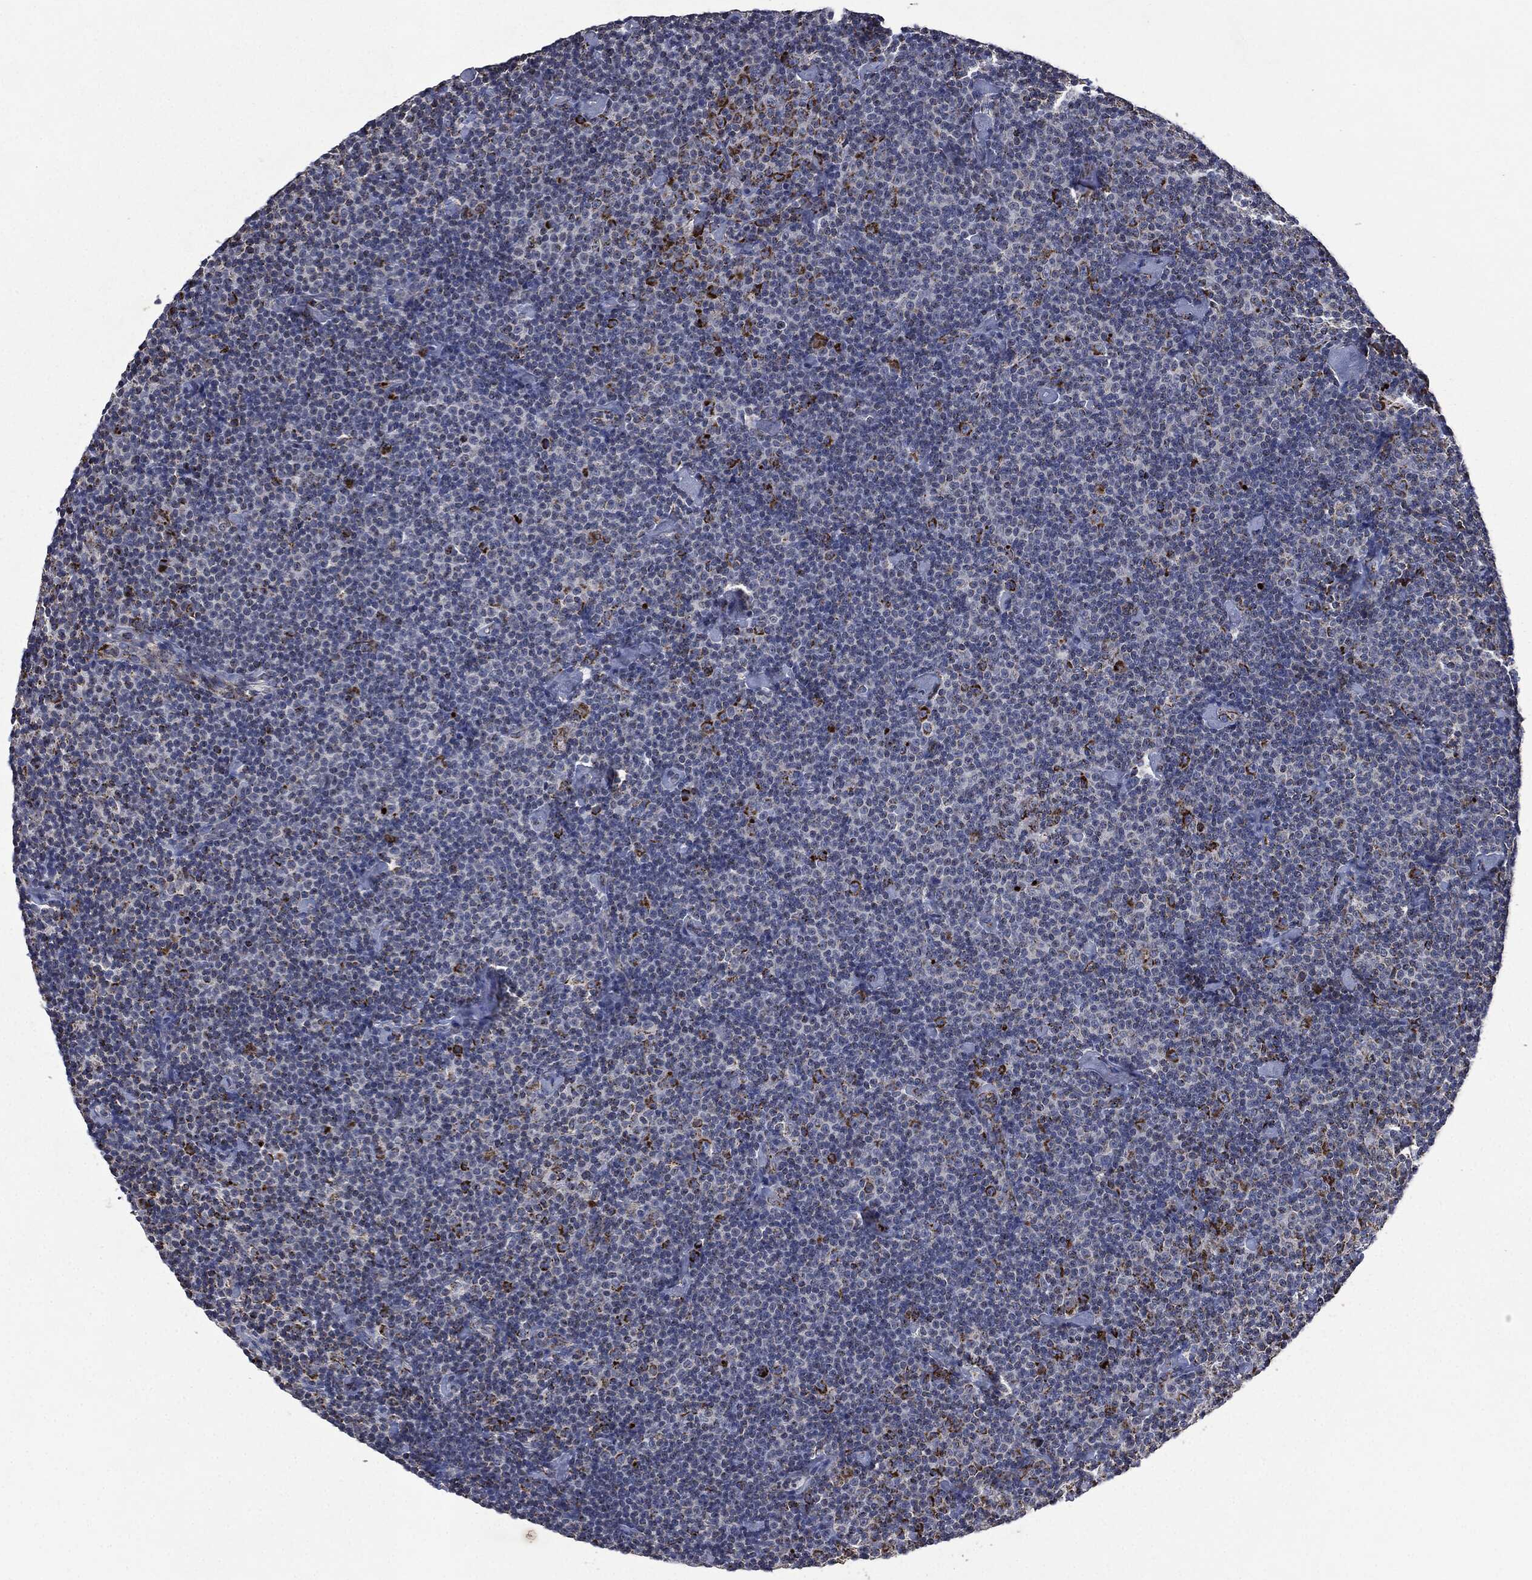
{"staining": {"intensity": "strong", "quantity": "<25%", "location": "cytoplasmic/membranous"}, "tissue": "lymphoma", "cell_type": "Tumor cells", "image_type": "cancer", "snomed": [{"axis": "morphology", "description": "Malignant lymphoma, non-Hodgkin's type, Low grade"}, {"axis": "topography", "description": "Lymph node"}], "caption": "Immunohistochemical staining of malignant lymphoma, non-Hodgkin's type (low-grade) displays medium levels of strong cytoplasmic/membranous protein expression in approximately <25% of tumor cells. The staining was performed using DAB (3,3'-diaminobenzidine) to visualize the protein expression in brown, while the nuclei were stained in blue with hematoxylin (Magnification: 20x).", "gene": "RYK", "patient": {"sex": "male", "age": 81}}